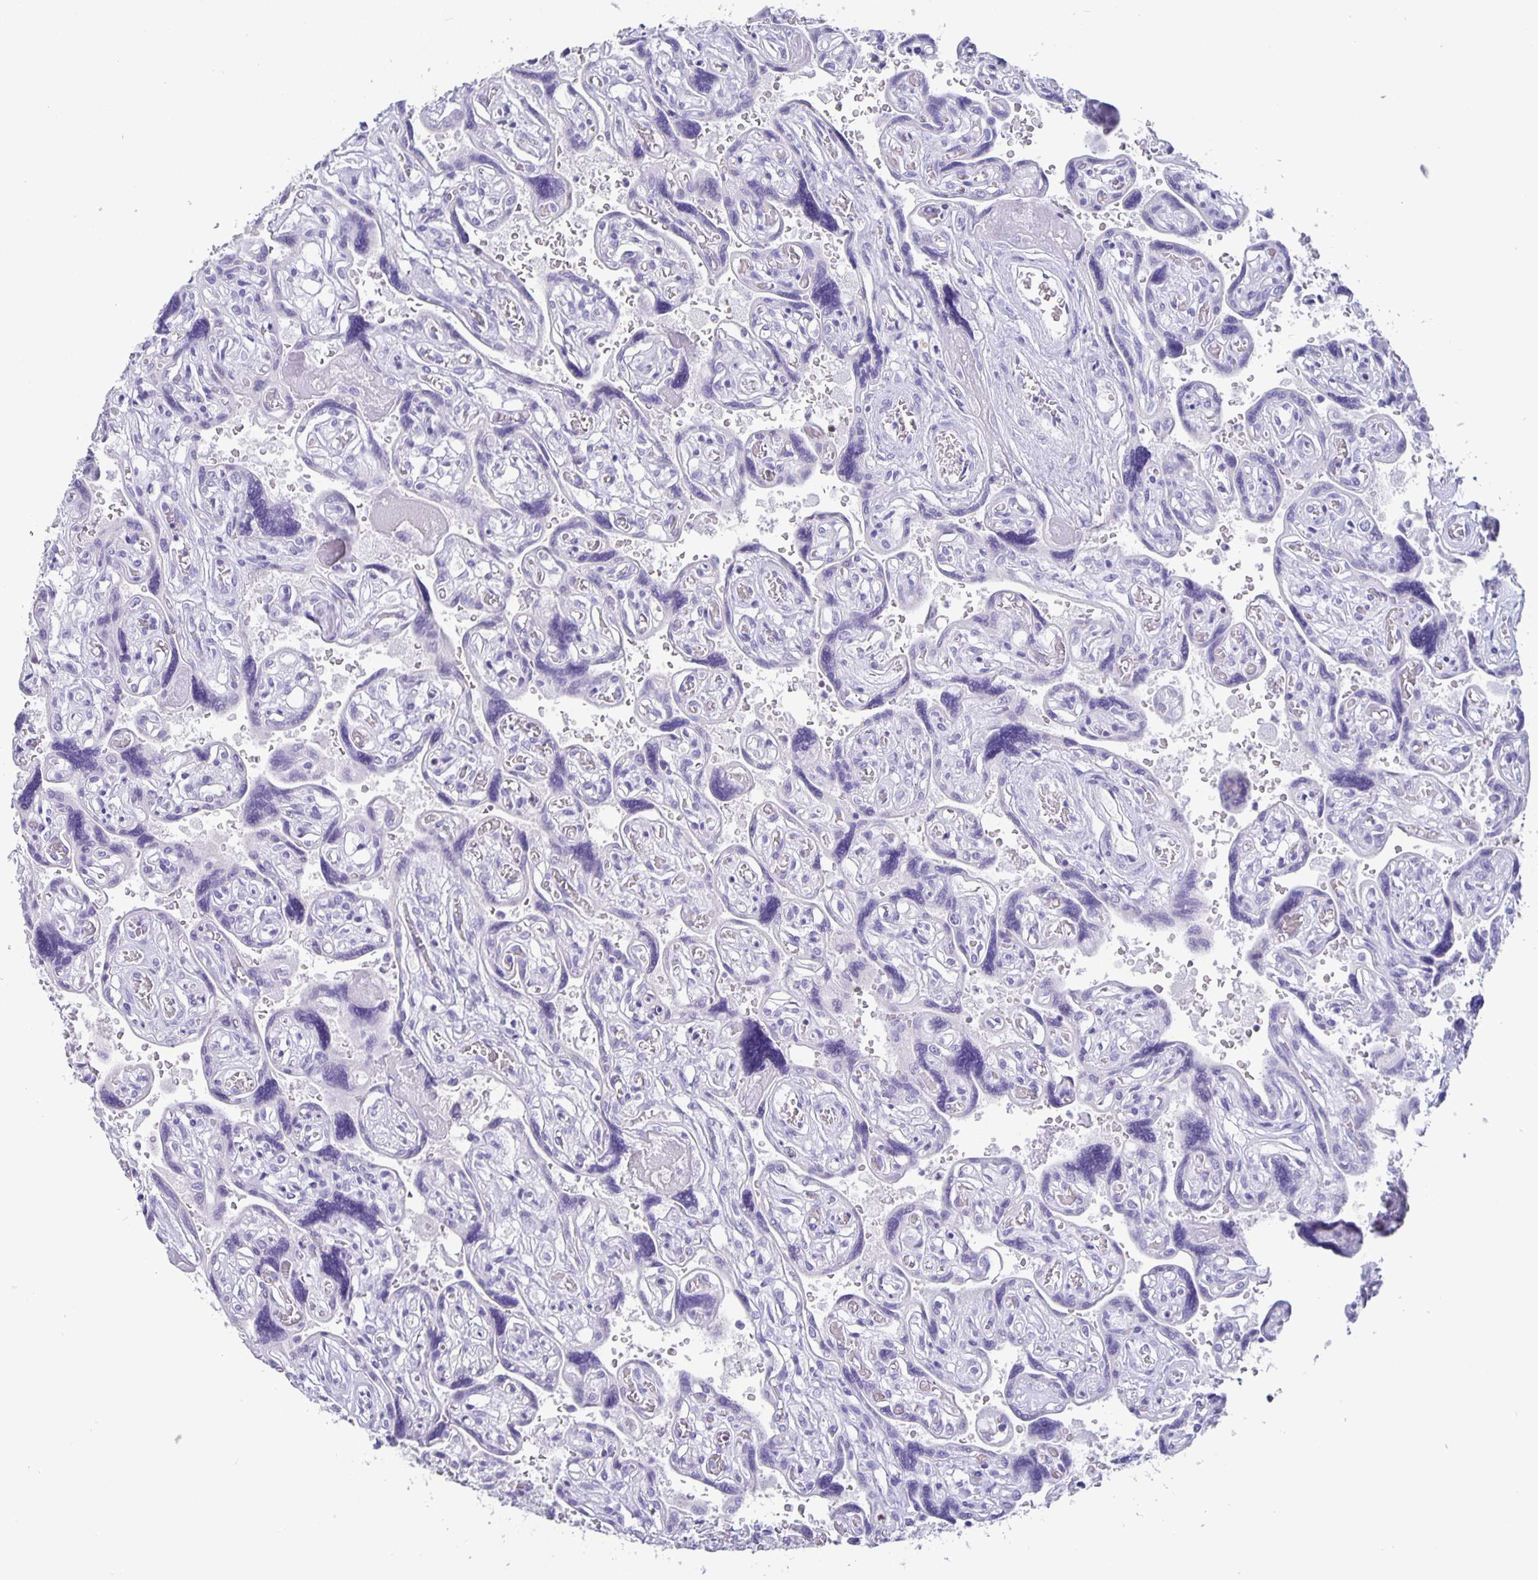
{"staining": {"intensity": "negative", "quantity": "none", "location": "none"}, "tissue": "placenta", "cell_type": "Decidual cells", "image_type": "normal", "snomed": [{"axis": "morphology", "description": "Normal tissue, NOS"}, {"axis": "topography", "description": "Placenta"}], "caption": "IHC of unremarkable placenta shows no staining in decidual cells.", "gene": "SATB2", "patient": {"sex": "female", "age": 32}}